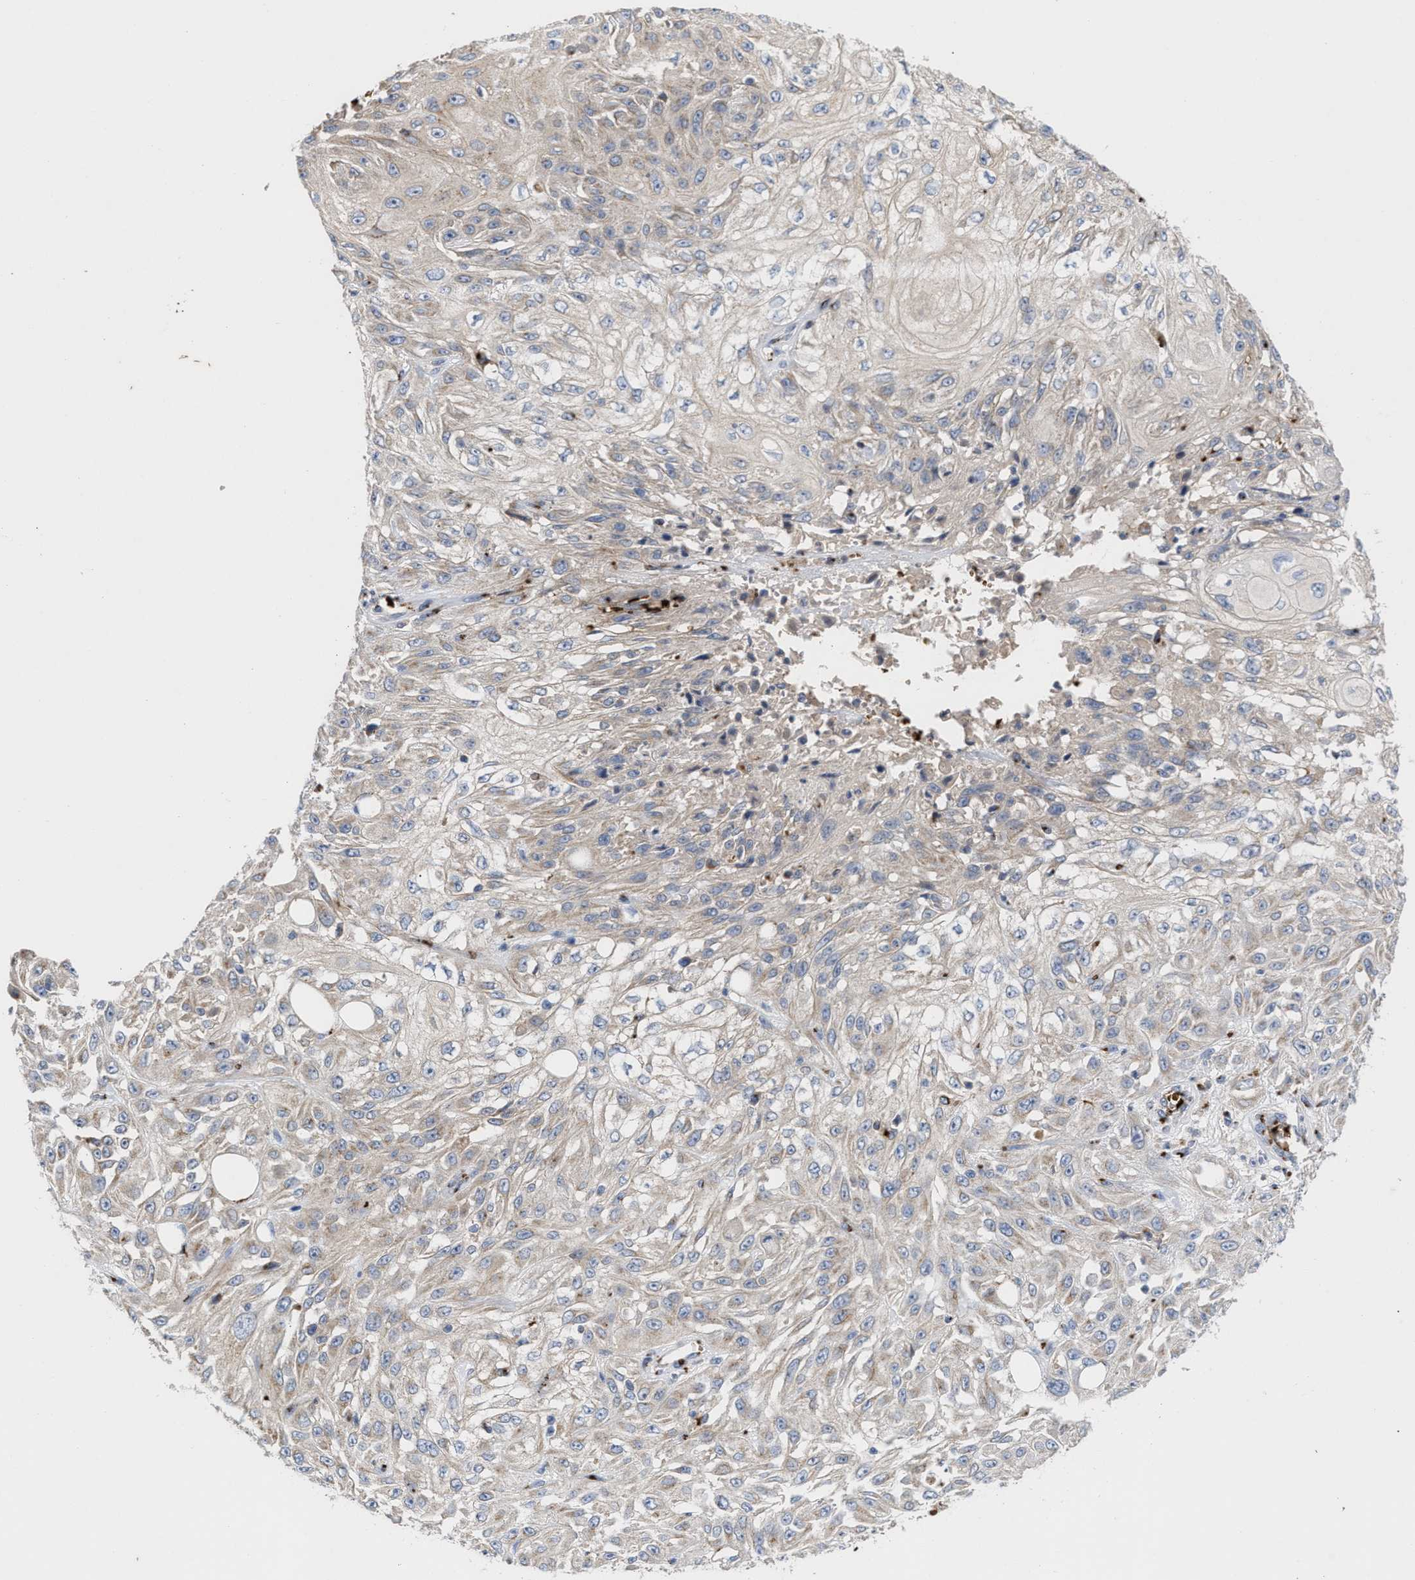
{"staining": {"intensity": "moderate", "quantity": "<25%", "location": "cytoplasmic/membranous"}, "tissue": "skin cancer", "cell_type": "Tumor cells", "image_type": "cancer", "snomed": [{"axis": "morphology", "description": "Squamous cell carcinoma, NOS"}, {"axis": "morphology", "description": "Squamous cell carcinoma, metastatic, NOS"}, {"axis": "topography", "description": "Skin"}, {"axis": "topography", "description": "Lymph node"}], "caption": "Immunohistochemical staining of human metastatic squamous cell carcinoma (skin) exhibits low levels of moderate cytoplasmic/membranous protein positivity in approximately <25% of tumor cells. (Stains: DAB (3,3'-diaminobenzidine) in brown, nuclei in blue, Microscopy: brightfield microscopy at high magnification).", "gene": "CCL2", "patient": {"sex": "male", "age": 75}}